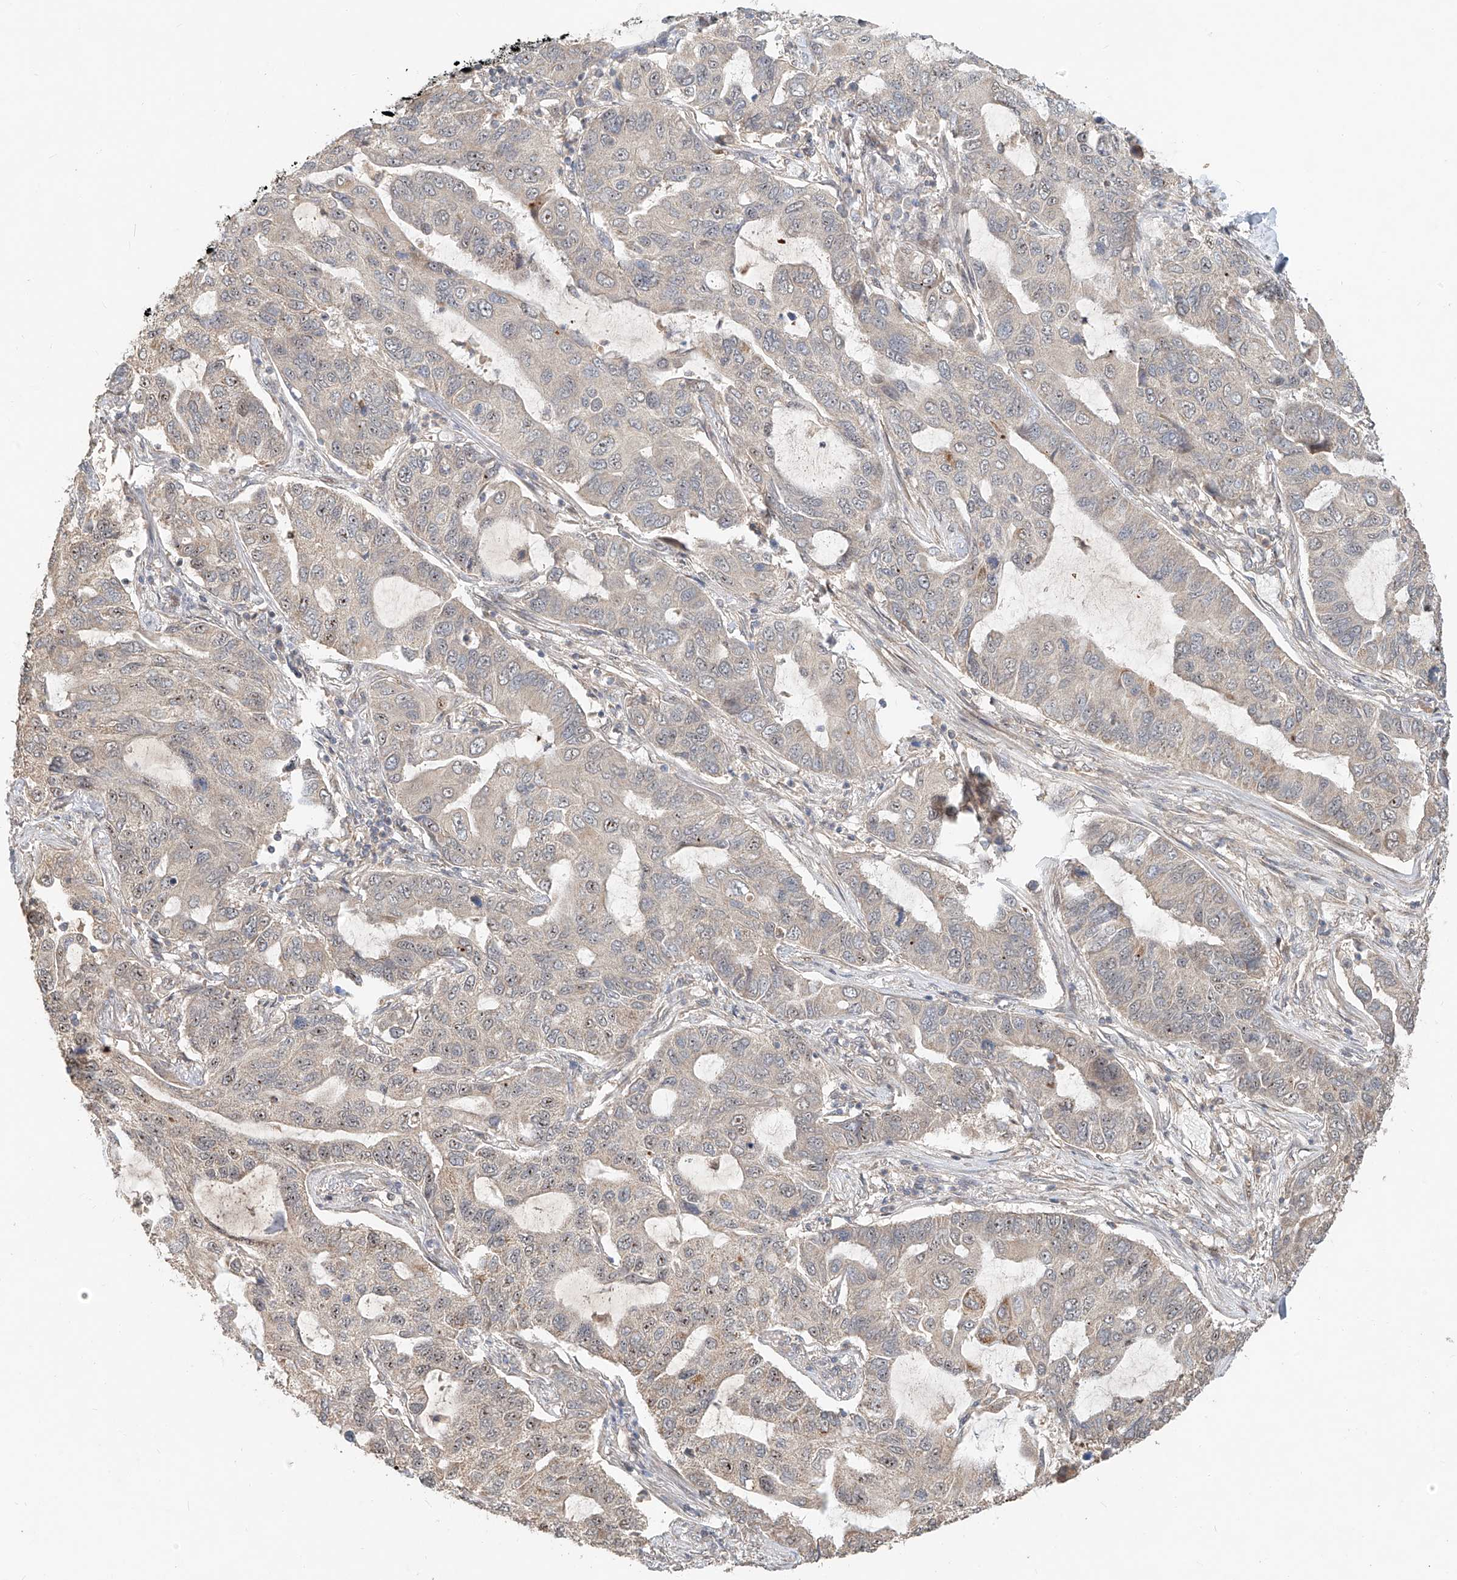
{"staining": {"intensity": "negative", "quantity": "none", "location": "none"}, "tissue": "lung cancer", "cell_type": "Tumor cells", "image_type": "cancer", "snomed": [{"axis": "morphology", "description": "Adenocarcinoma, NOS"}, {"axis": "topography", "description": "Lung"}], "caption": "Immunohistochemistry (IHC) micrograph of human lung cancer stained for a protein (brown), which demonstrates no staining in tumor cells.", "gene": "TMEM61", "patient": {"sex": "male", "age": 64}}